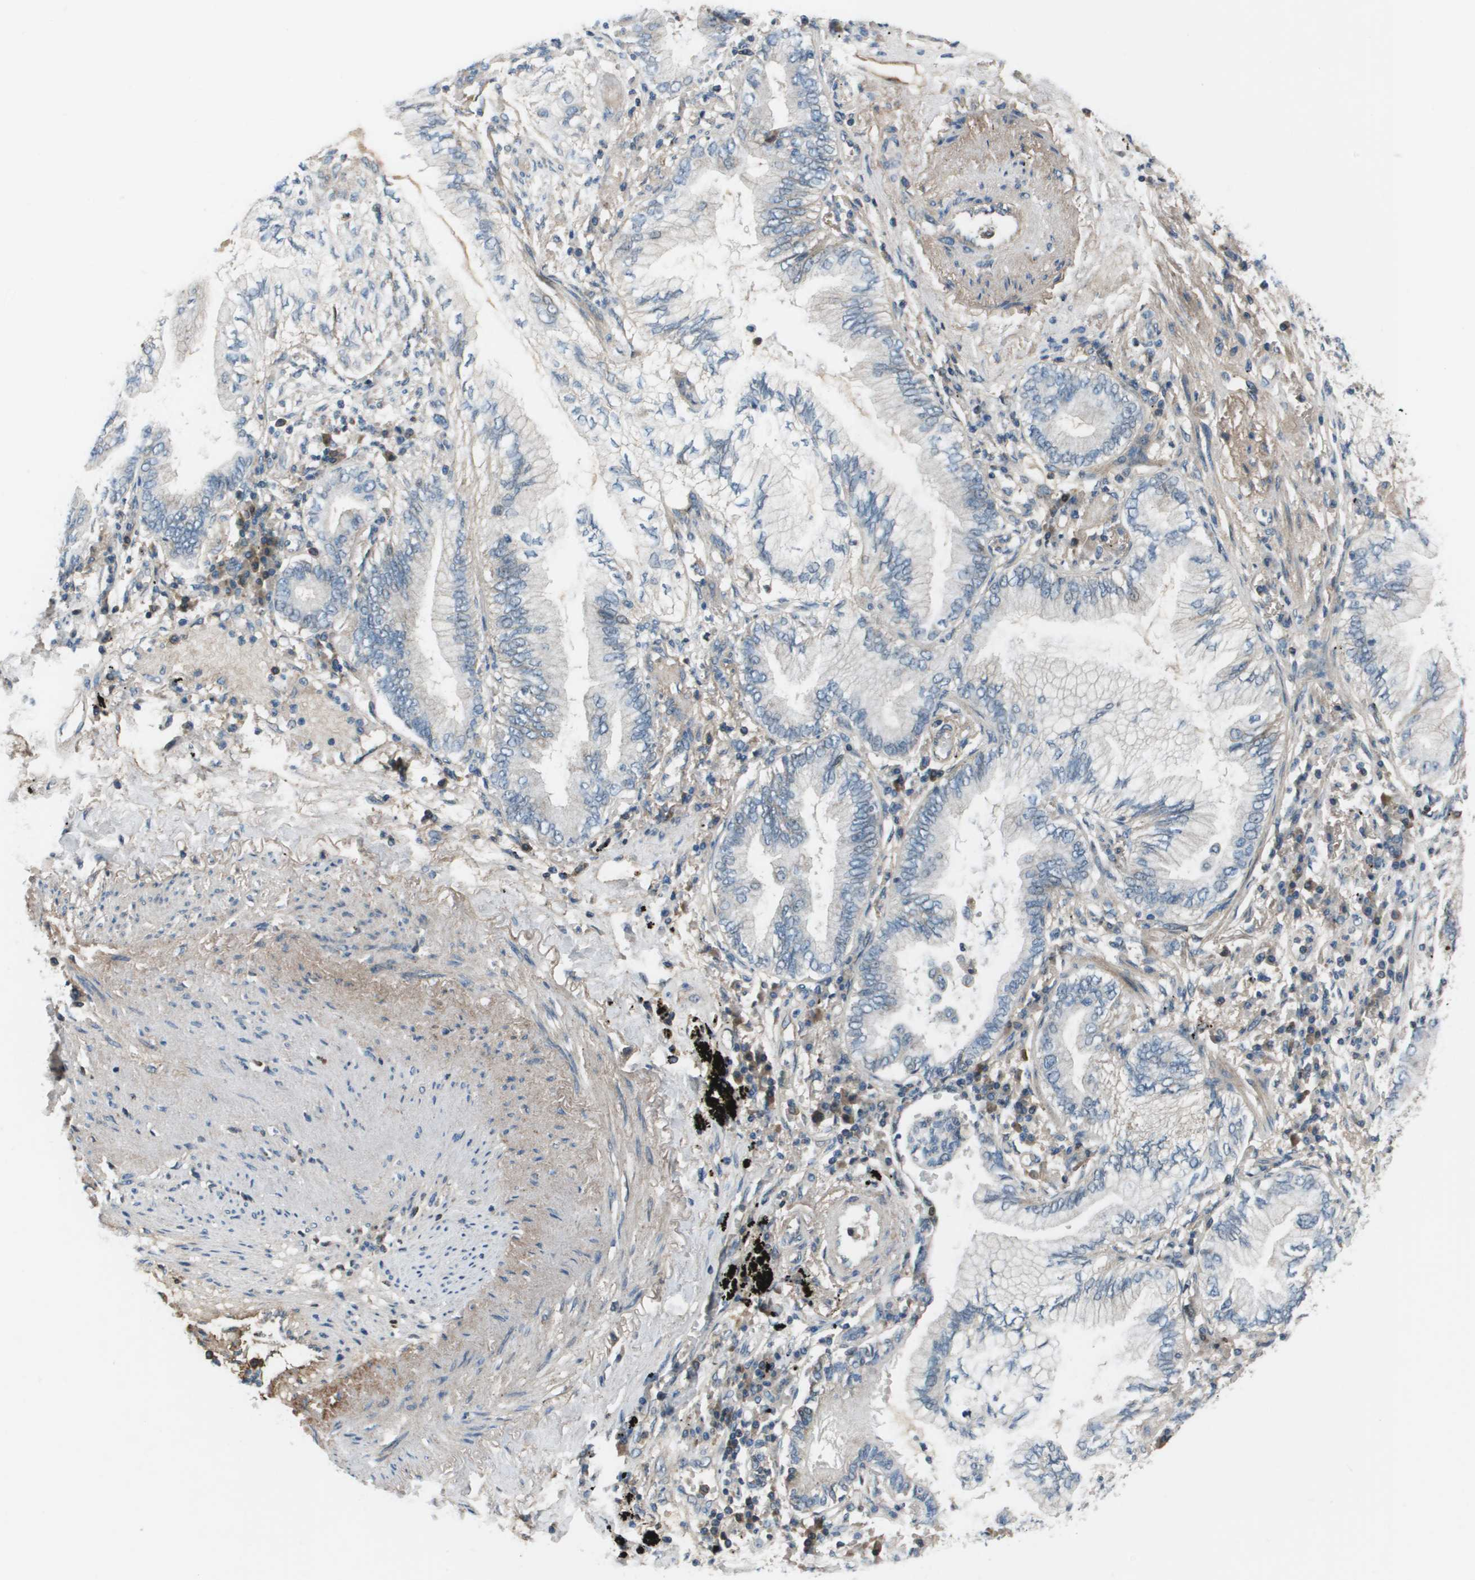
{"staining": {"intensity": "negative", "quantity": "none", "location": "none"}, "tissue": "lung cancer", "cell_type": "Tumor cells", "image_type": "cancer", "snomed": [{"axis": "morphology", "description": "Normal tissue, NOS"}, {"axis": "morphology", "description": "Adenocarcinoma, NOS"}, {"axis": "topography", "description": "Bronchus"}, {"axis": "topography", "description": "Lung"}], "caption": "Immunohistochemistry of human lung adenocarcinoma displays no staining in tumor cells.", "gene": "PCOLCE", "patient": {"sex": "female", "age": 70}}